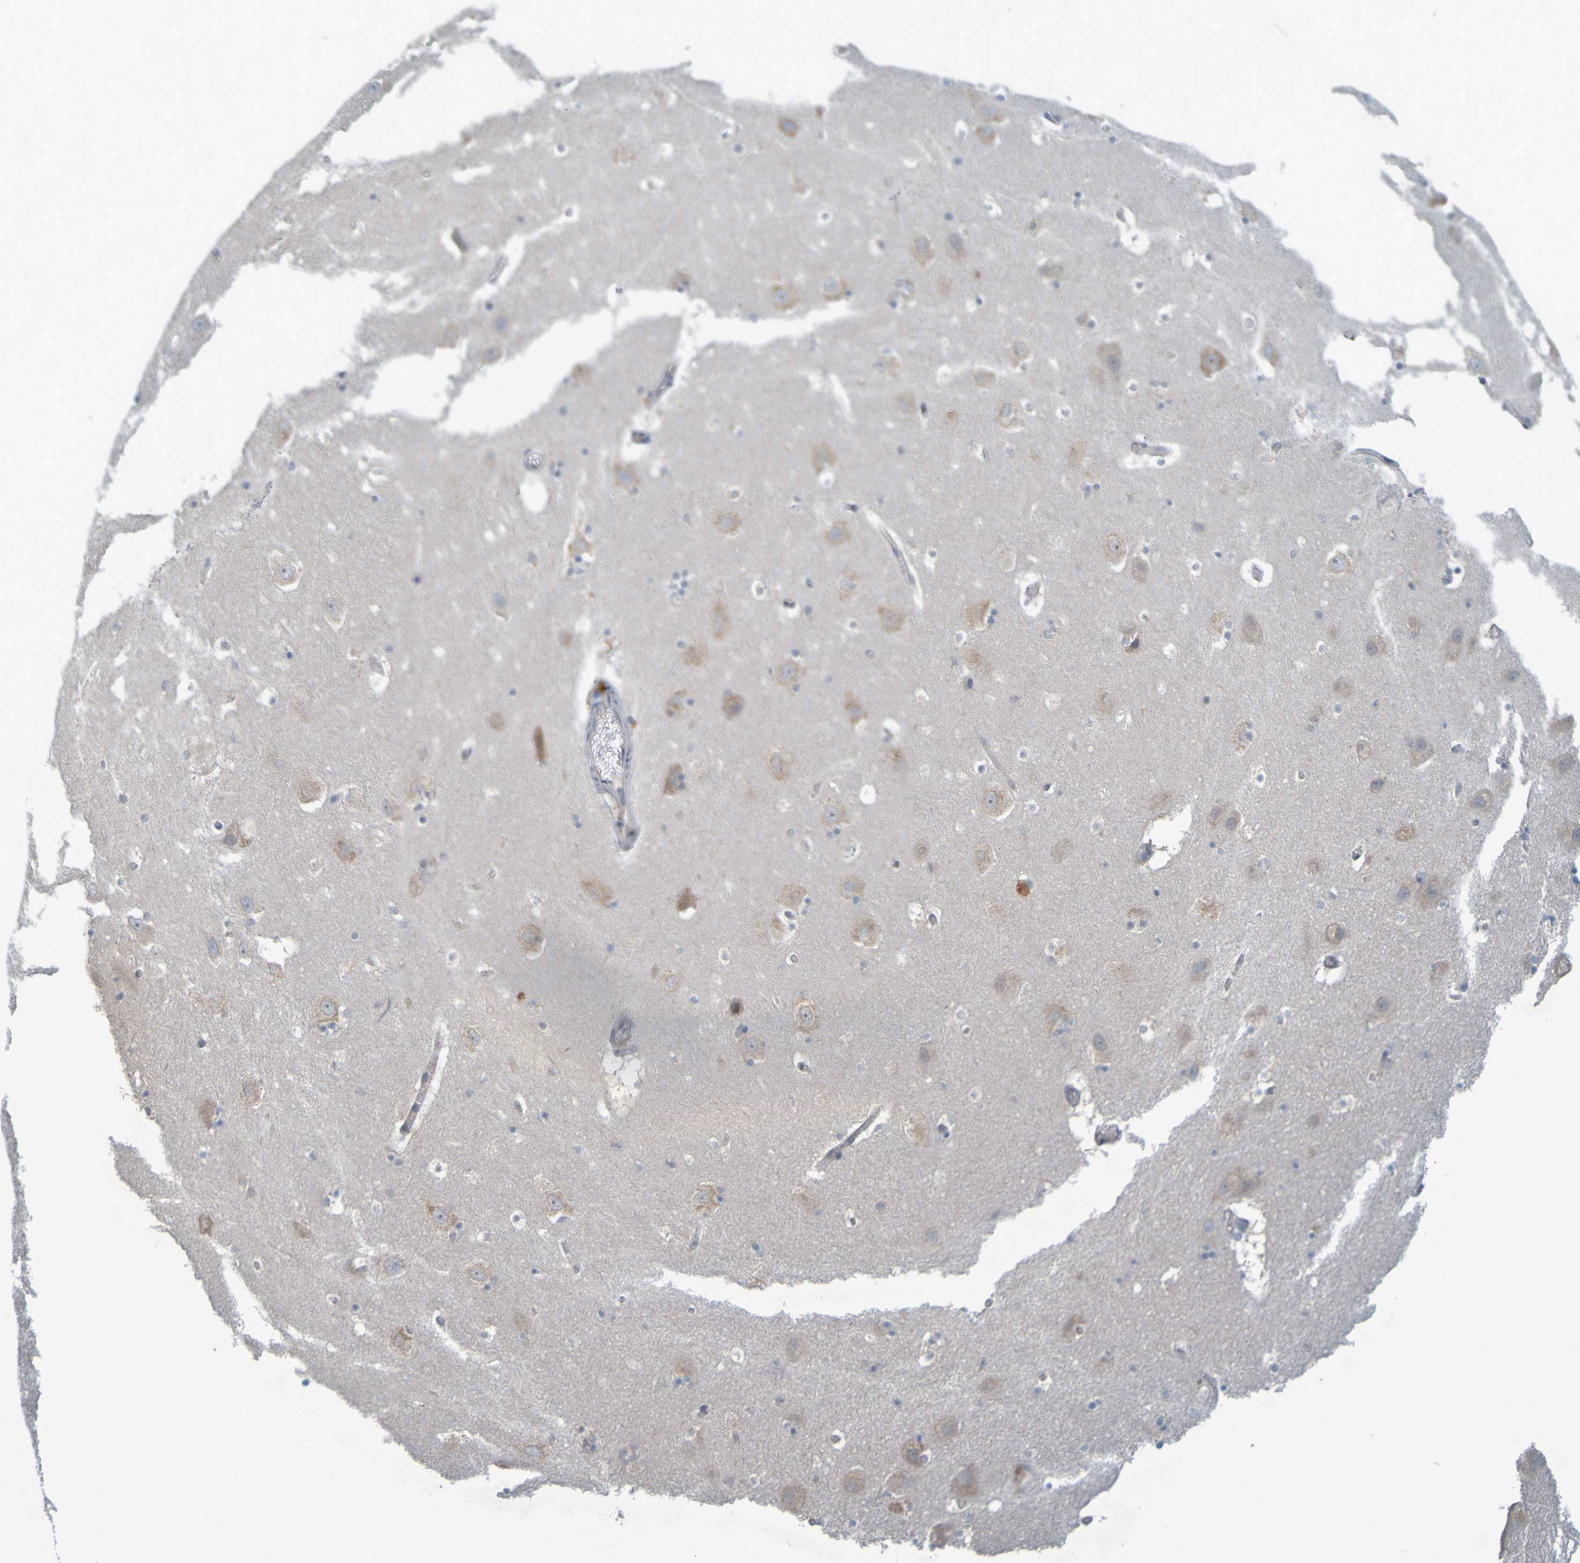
{"staining": {"intensity": "moderate", "quantity": "<25%", "location": "cytoplasmic/membranous"}, "tissue": "hippocampus", "cell_type": "Glial cells", "image_type": "normal", "snomed": [{"axis": "morphology", "description": "Normal tissue, NOS"}, {"axis": "topography", "description": "Hippocampus"}], "caption": "IHC staining of benign hippocampus, which displays low levels of moderate cytoplasmic/membranous staining in approximately <25% of glial cells indicating moderate cytoplasmic/membranous protein positivity. The staining was performed using DAB (3,3'-diaminobenzidine) (brown) for protein detection and nuclei were counterstained in hematoxylin (blue).", "gene": "MOGS", "patient": {"sex": "male", "age": 45}}